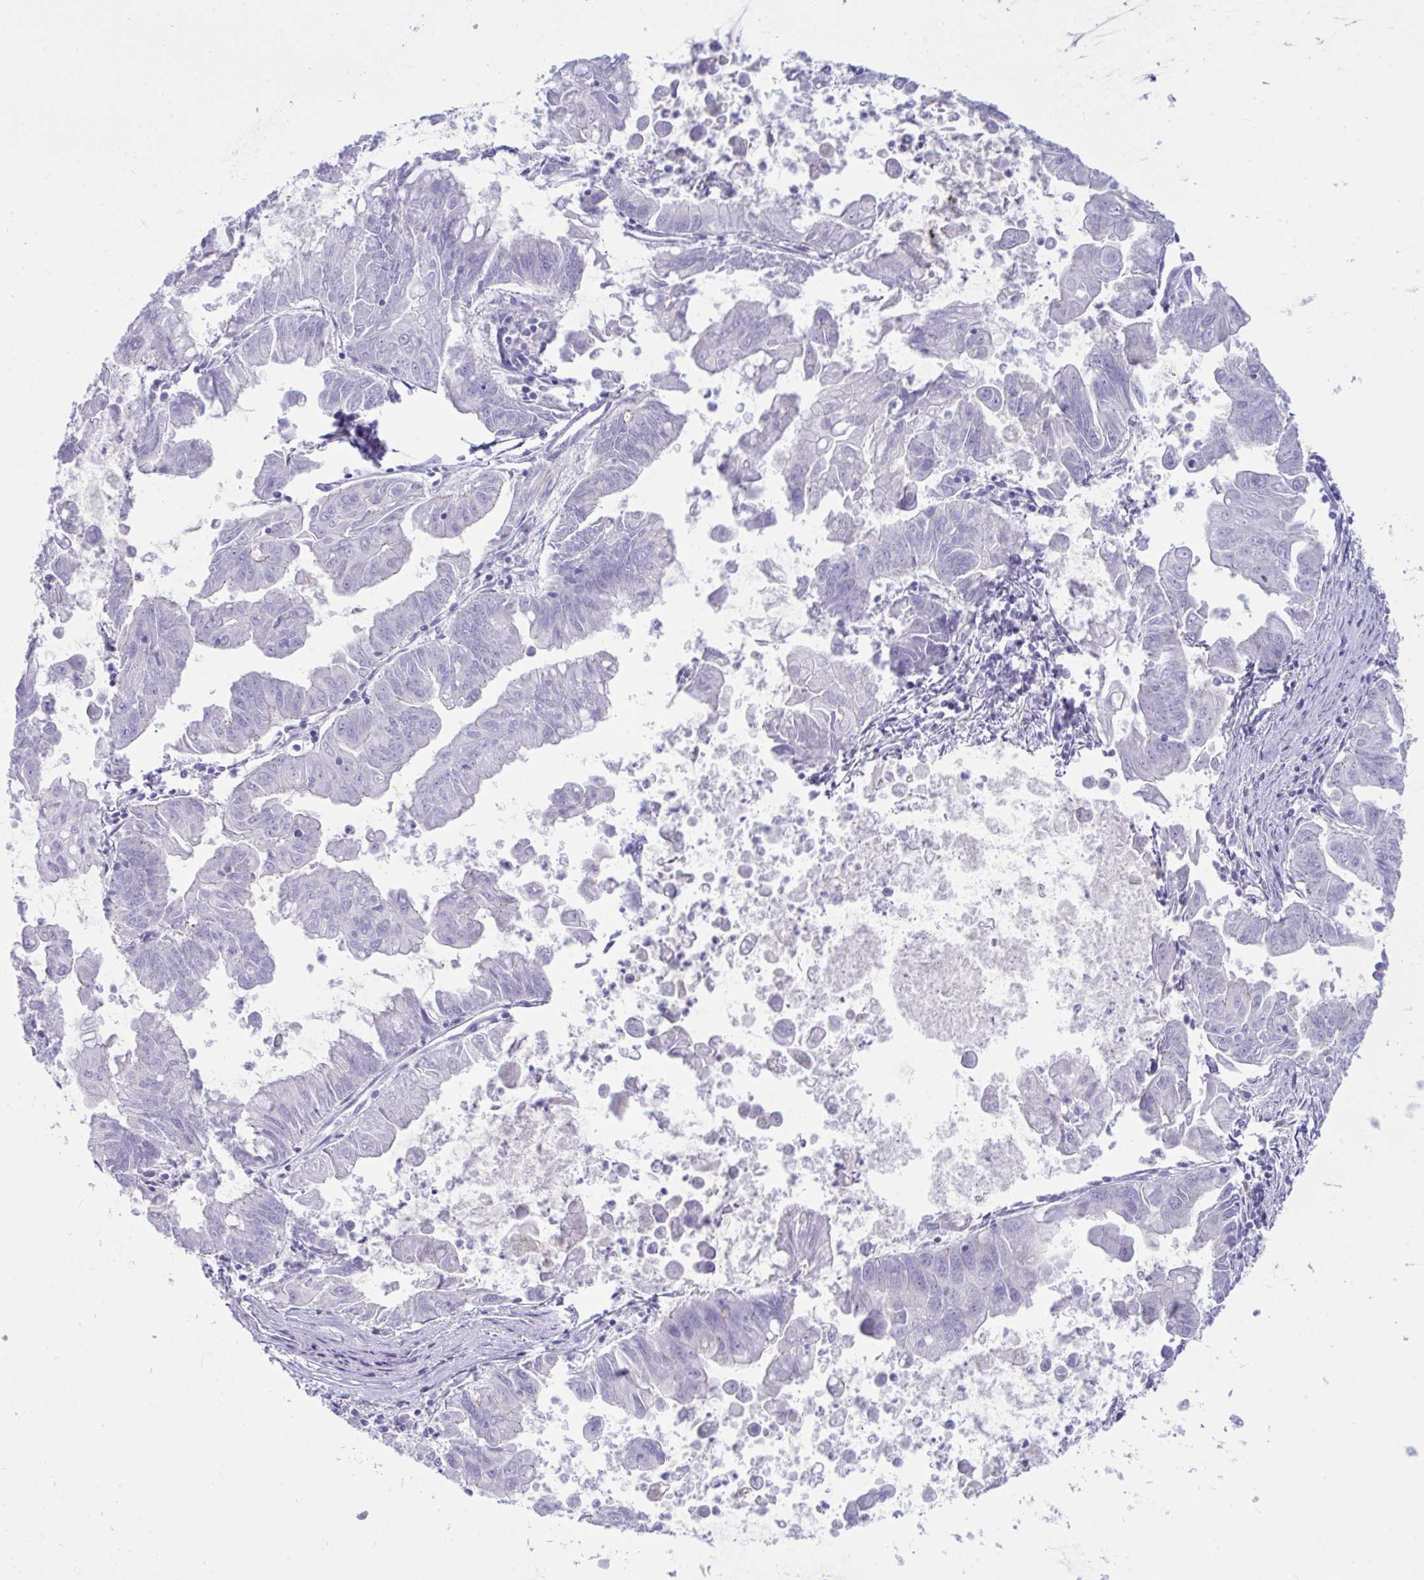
{"staining": {"intensity": "negative", "quantity": "none", "location": "none"}, "tissue": "stomach cancer", "cell_type": "Tumor cells", "image_type": "cancer", "snomed": [{"axis": "morphology", "description": "Adenocarcinoma, NOS"}, {"axis": "topography", "description": "Stomach, upper"}], "caption": "Immunohistochemical staining of human adenocarcinoma (stomach) reveals no significant positivity in tumor cells.", "gene": "GLB1L2", "patient": {"sex": "male", "age": 80}}